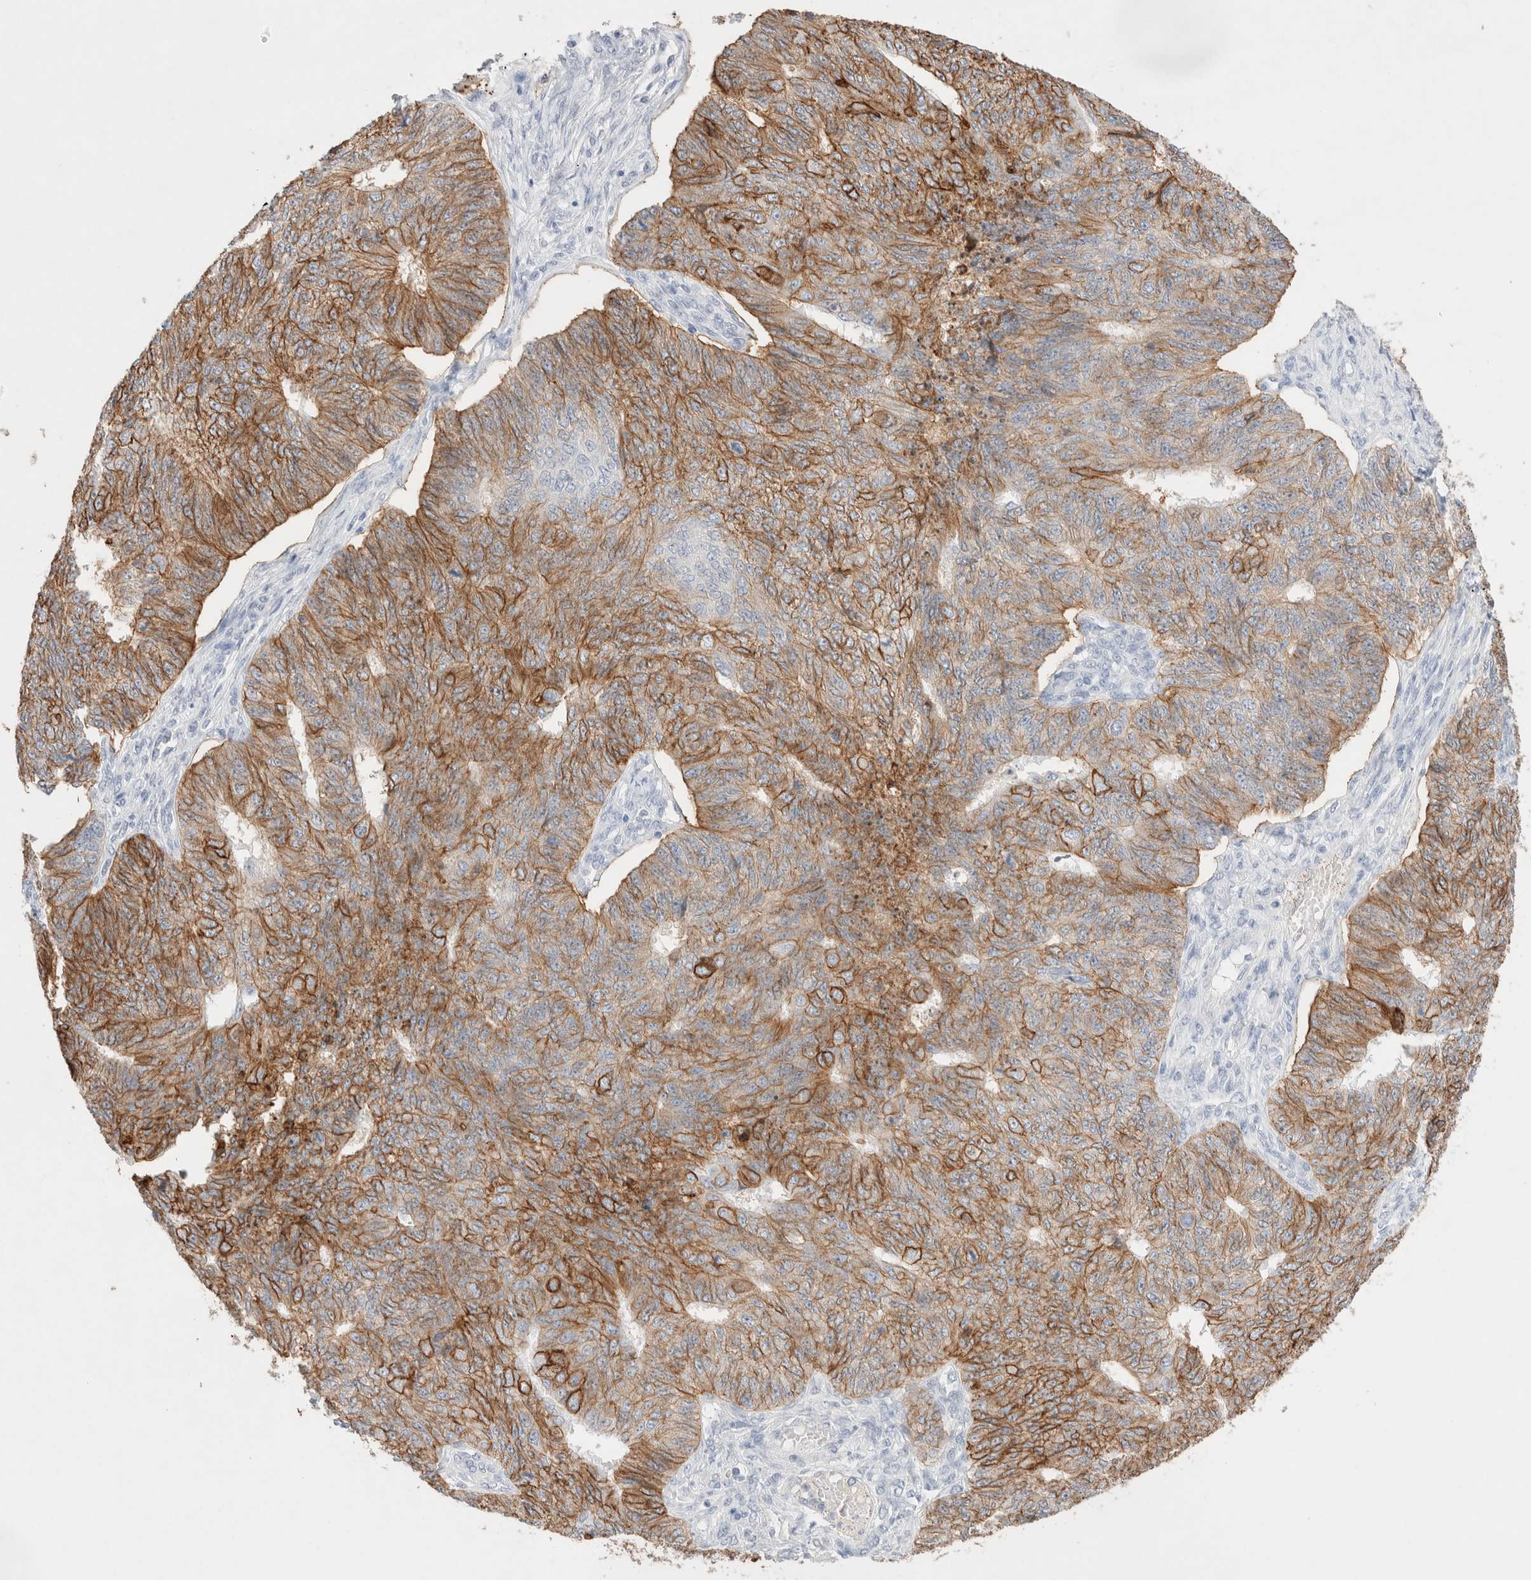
{"staining": {"intensity": "moderate", "quantity": ">75%", "location": "cytoplasmic/membranous"}, "tissue": "endometrial cancer", "cell_type": "Tumor cells", "image_type": "cancer", "snomed": [{"axis": "morphology", "description": "Adenocarcinoma, NOS"}, {"axis": "topography", "description": "Endometrium"}], "caption": "High-power microscopy captured an IHC image of endometrial adenocarcinoma, revealing moderate cytoplasmic/membranous staining in about >75% of tumor cells.", "gene": "EPCAM", "patient": {"sex": "female", "age": 32}}